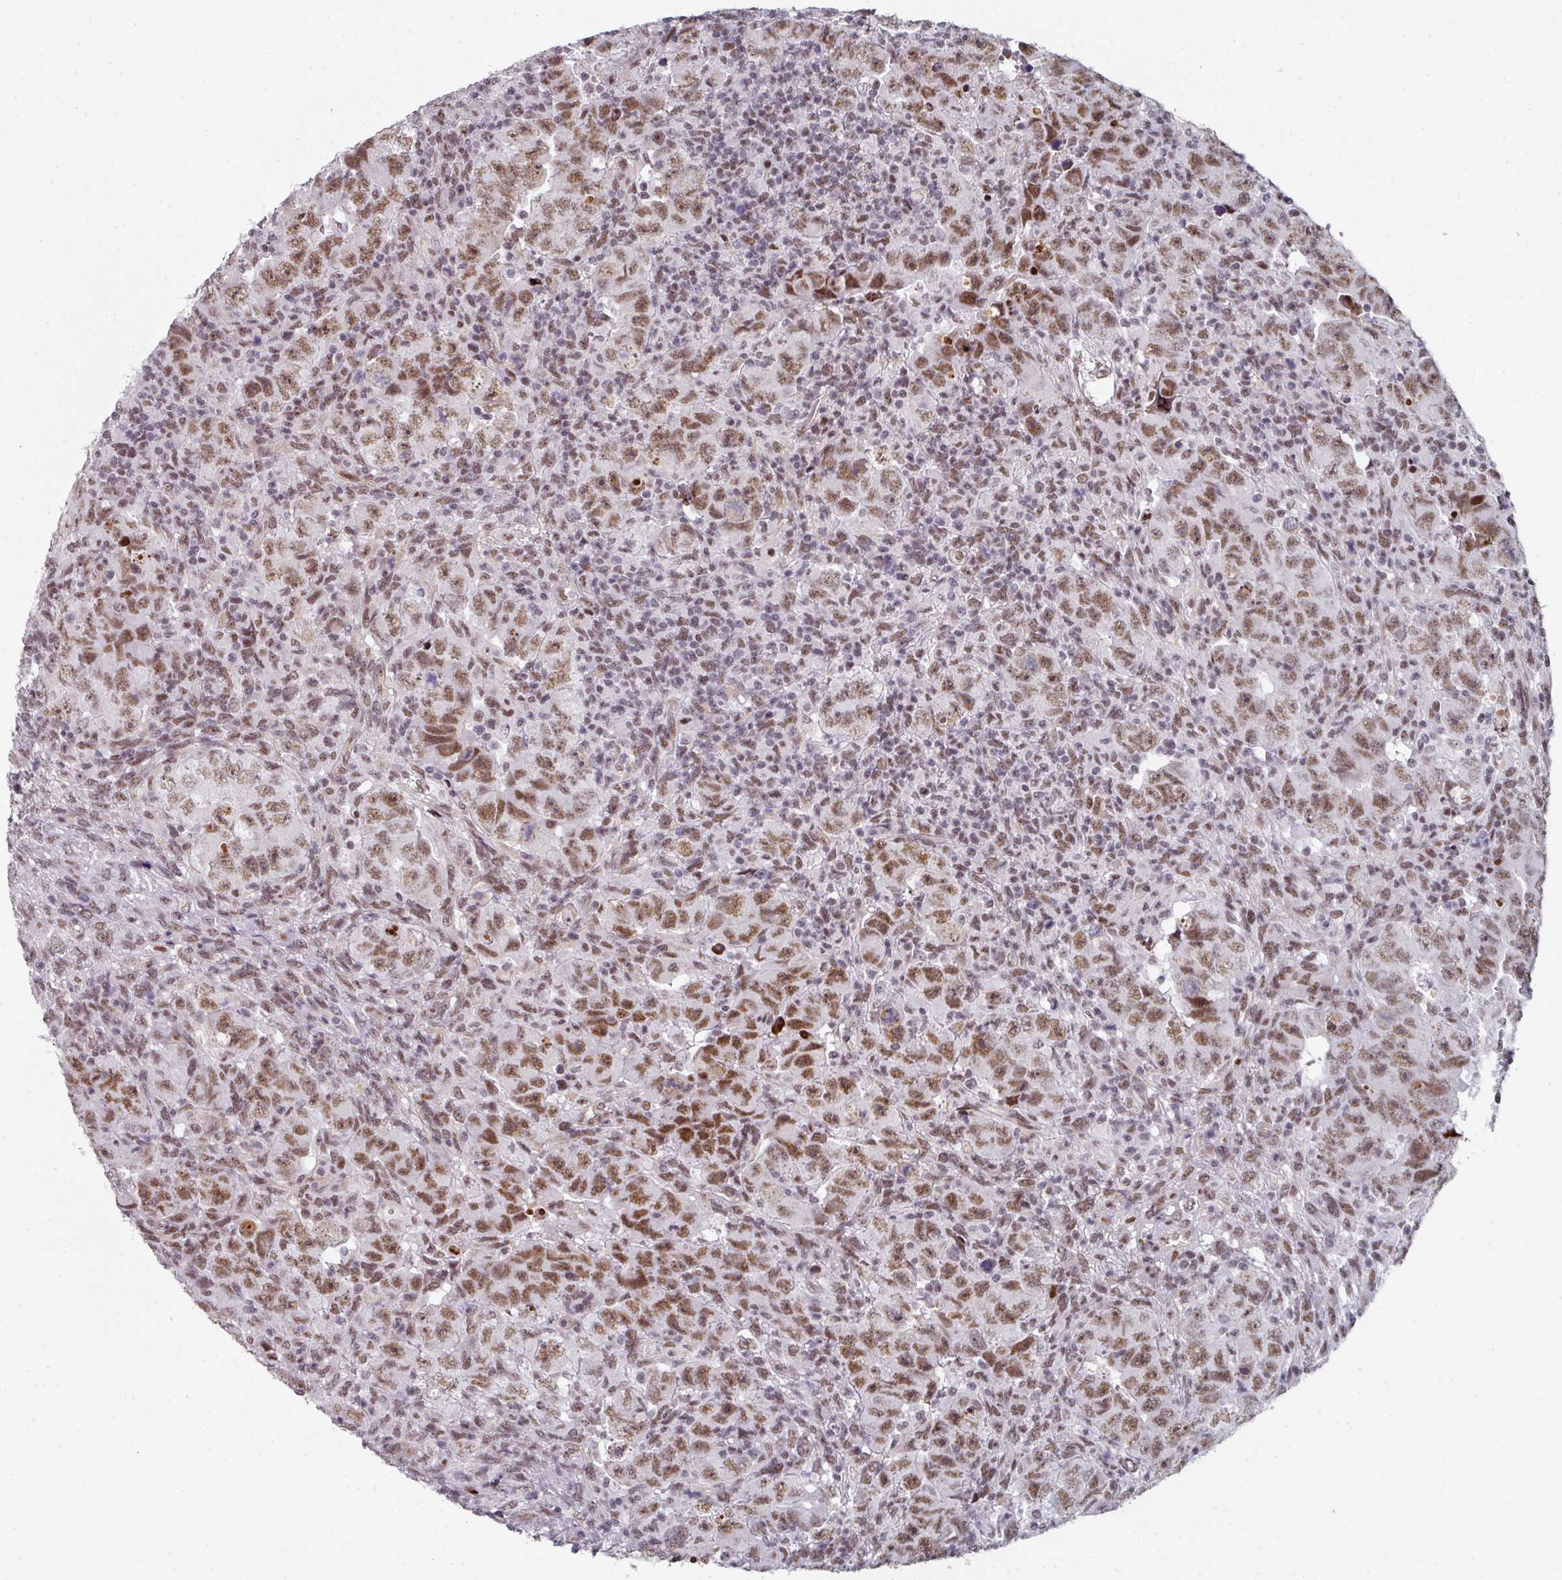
{"staining": {"intensity": "moderate", "quantity": ">75%", "location": "nuclear"}, "tissue": "testis cancer", "cell_type": "Tumor cells", "image_type": "cancer", "snomed": [{"axis": "morphology", "description": "Carcinoma, Embryonal, NOS"}, {"axis": "topography", "description": "Testis"}], "caption": "The immunohistochemical stain shows moderate nuclear positivity in tumor cells of embryonal carcinoma (testis) tissue. (Brightfield microscopy of DAB IHC at high magnification).", "gene": "SF3B5", "patient": {"sex": "male", "age": 24}}